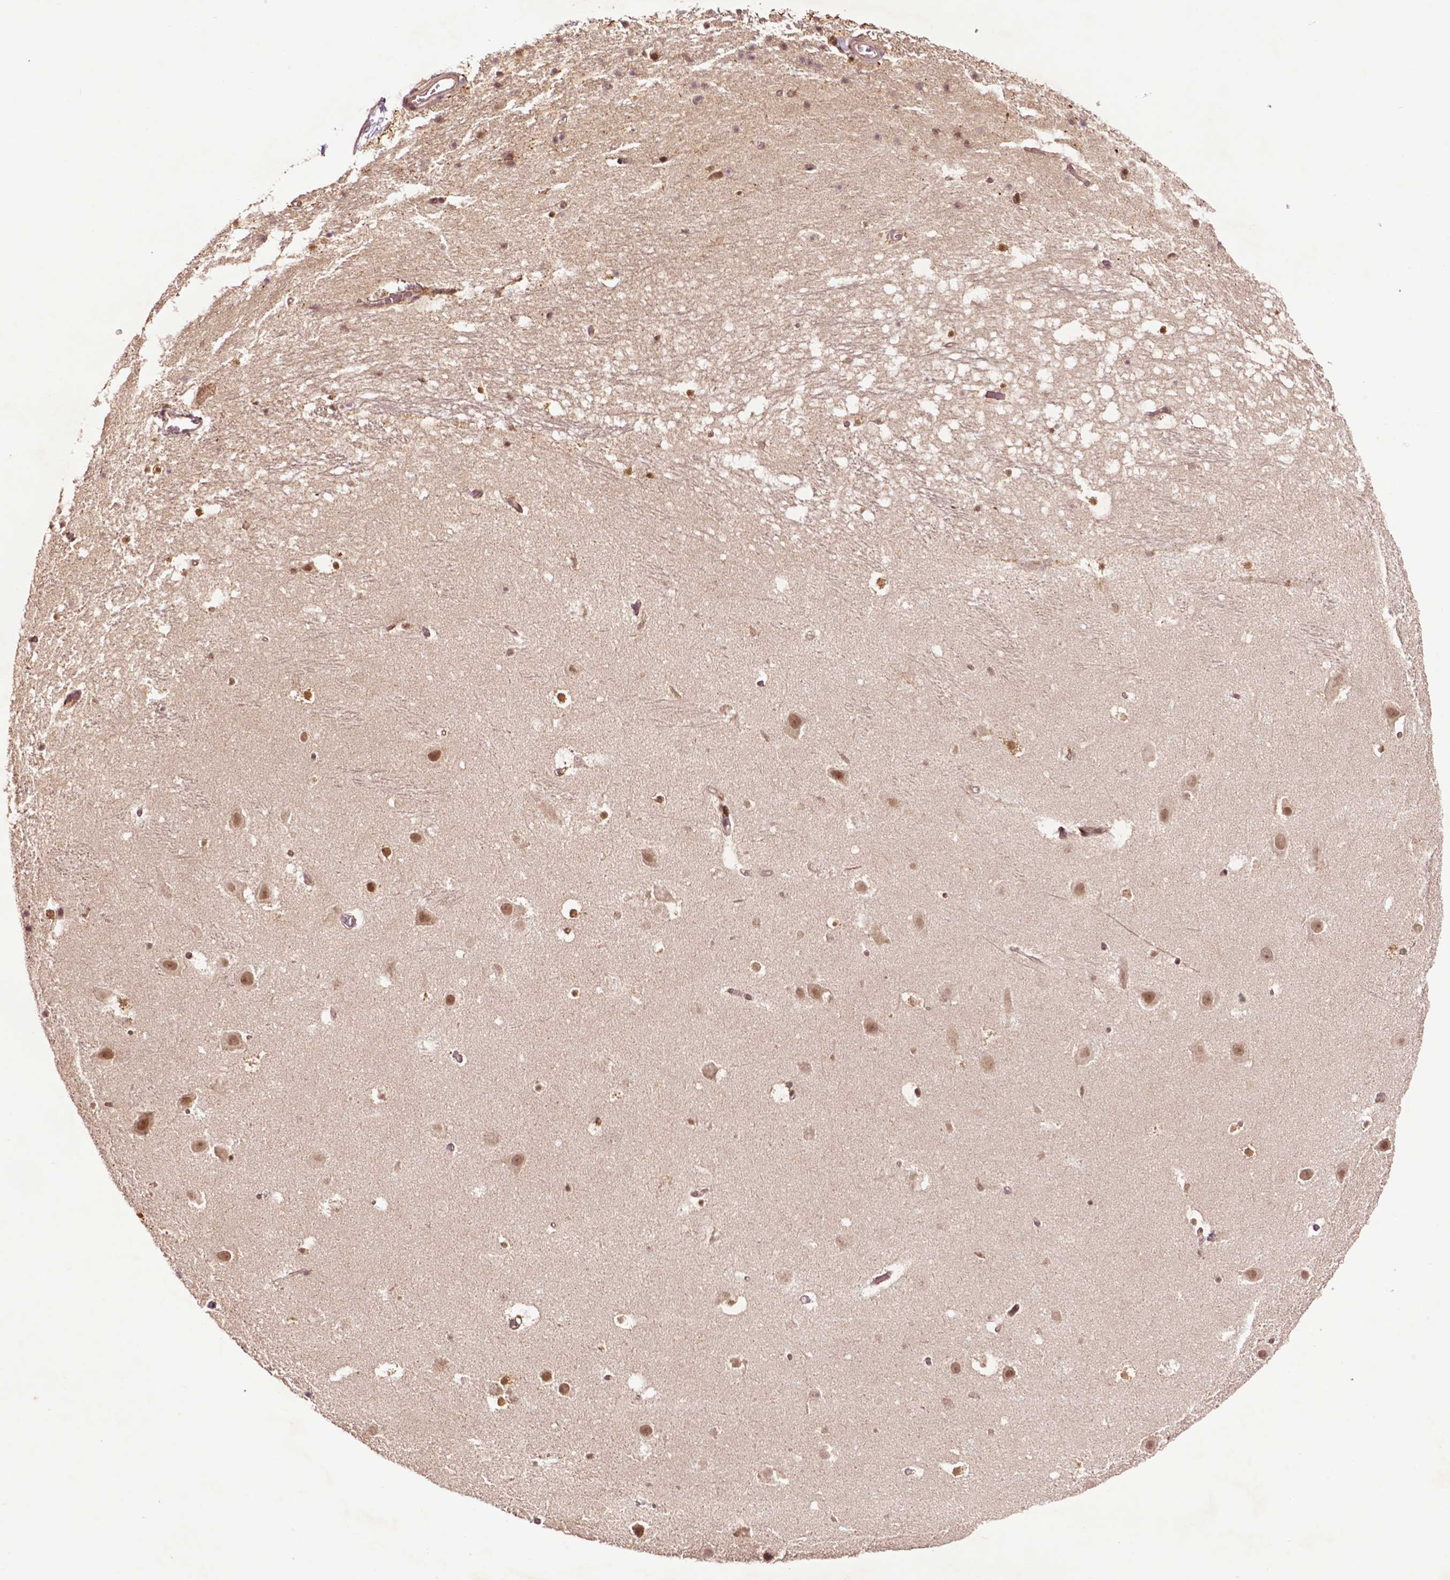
{"staining": {"intensity": "moderate", "quantity": "<25%", "location": "cytoplasmic/membranous,nuclear"}, "tissue": "hippocampus", "cell_type": "Glial cells", "image_type": "normal", "snomed": [{"axis": "morphology", "description": "Normal tissue, NOS"}, {"axis": "topography", "description": "Hippocampus"}], "caption": "Moderate cytoplasmic/membranous,nuclear expression for a protein is identified in approximately <25% of glial cells of unremarkable hippocampus using IHC.", "gene": "TMX2", "patient": {"sex": "male", "age": 26}}